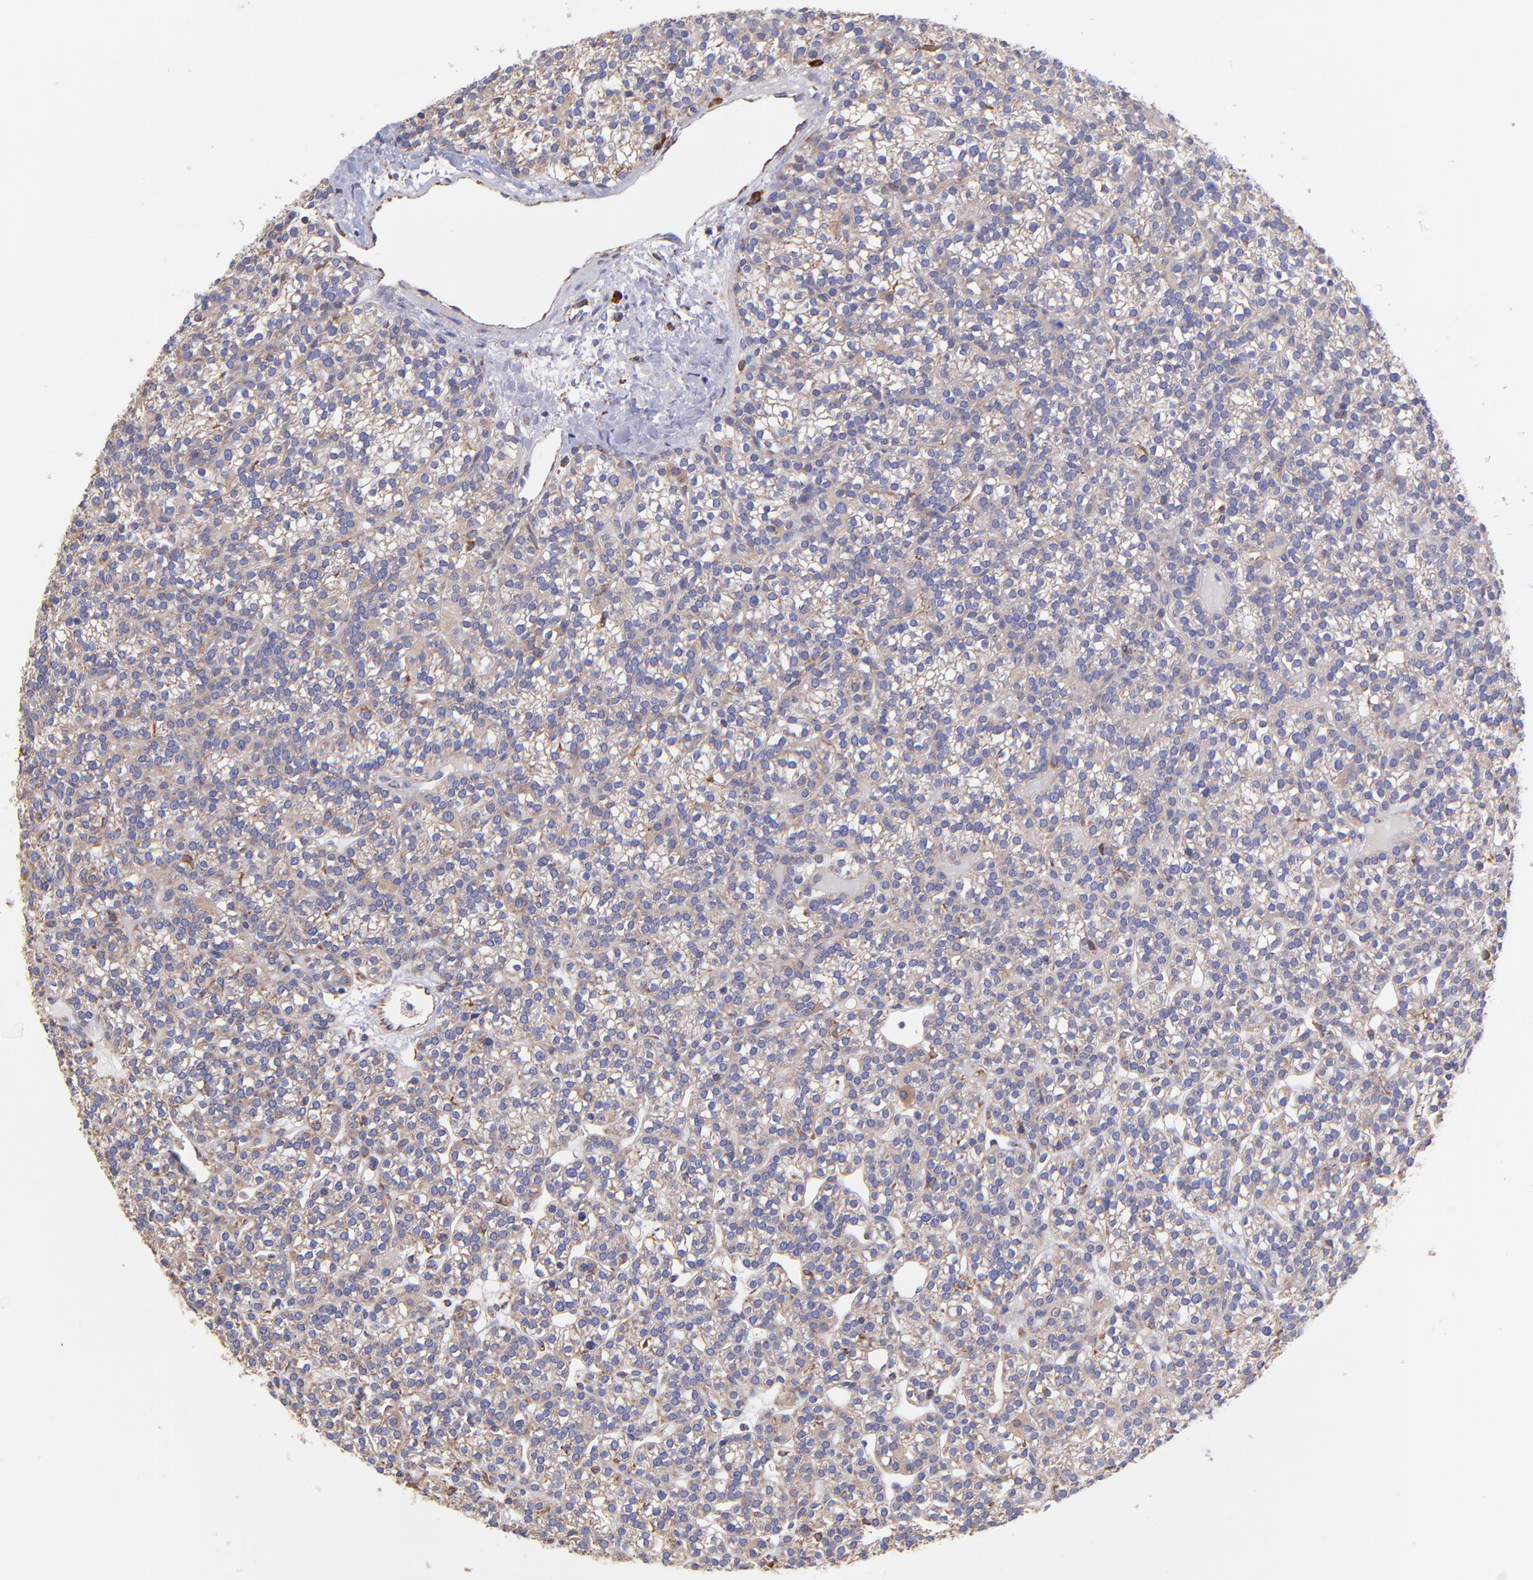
{"staining": {"intensity": "weak", "quantity": ">75%", "location": "cytoplasmic/membranous"}, "tissue": "parathyroid gland", "cell_type": "Glandular cells", "image_type": "normal", "snomed": [{"axis": "morphology", "description": "Normal tissue, NOS"}, {"axis": "topography", "description": "Parathyroid gland"}], "caption": "DAB (3,3'-diaminobenzidine) immunohistochemical staining of benign parathyroid gland reveals weak cytoplasmic/membranous protein staining in approximately >75% of glandular cells. Nuclei are stained in blue.", "gene": "PREX1", "patient": {"sex": "female", "age": 50}}